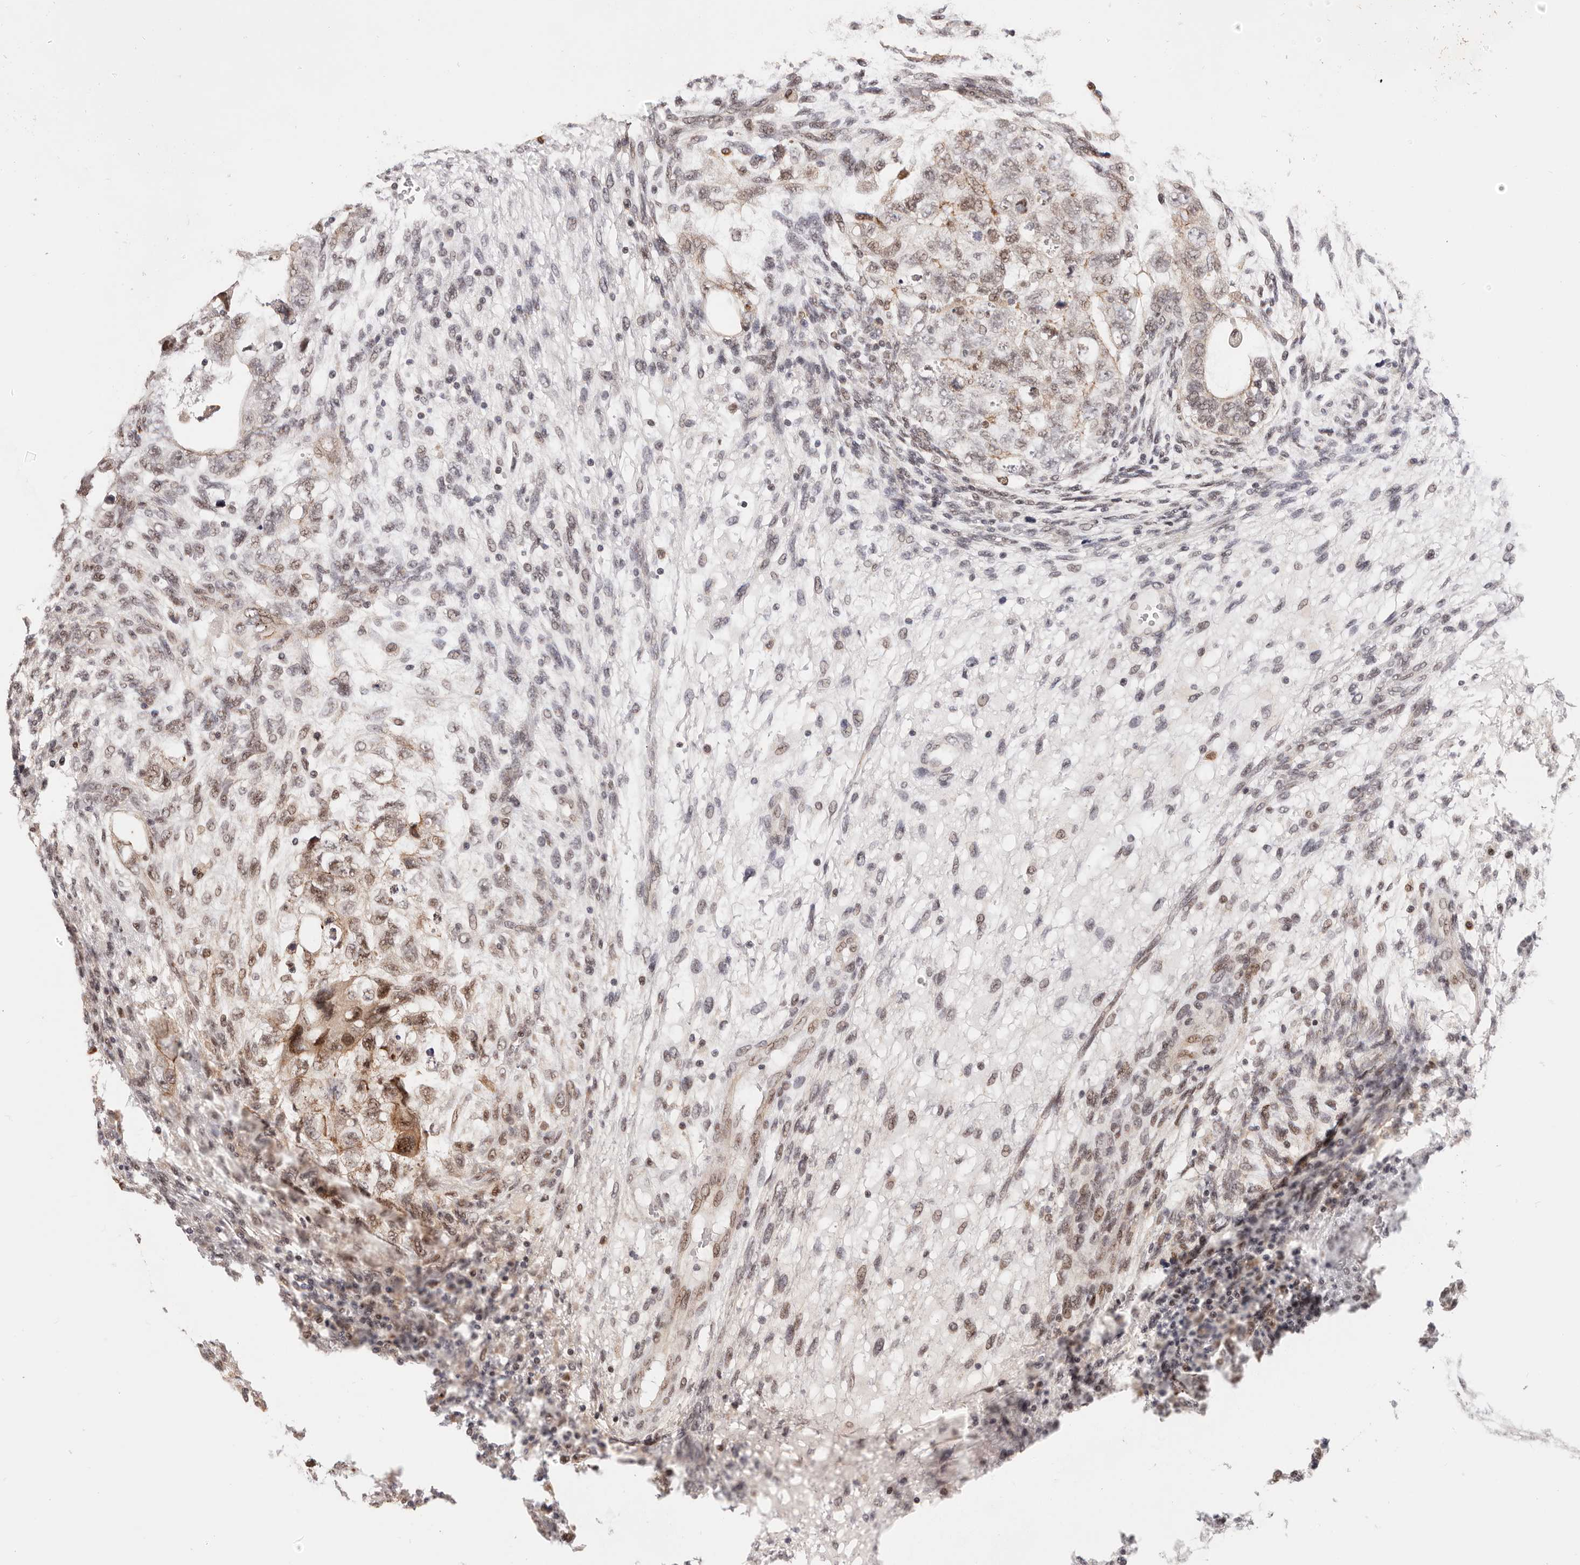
{"staining": {"intensity": "moderate", "quantity": "25%-75%", "location": "cytoplasmic/membranous,nuclear"}, "tissue": "testis cancer", "cell_type": "Tumor cells", "image_type": "cancer", "snomed": [{"axis": "morphology", "description": "Carcinoma, Embryonal, NOS"}, {"axis": "topography", "description": "Testis"}], "caption": "Immunohistochemical staining of human testis embryonal carcinoma reveals medium levels of moderate cytoplasmic/membranous and nuclear staining in approximately 25%-75% of tumor cells.", "gene": "AFDN", "patient": {"sex": "male", "age": 36}}